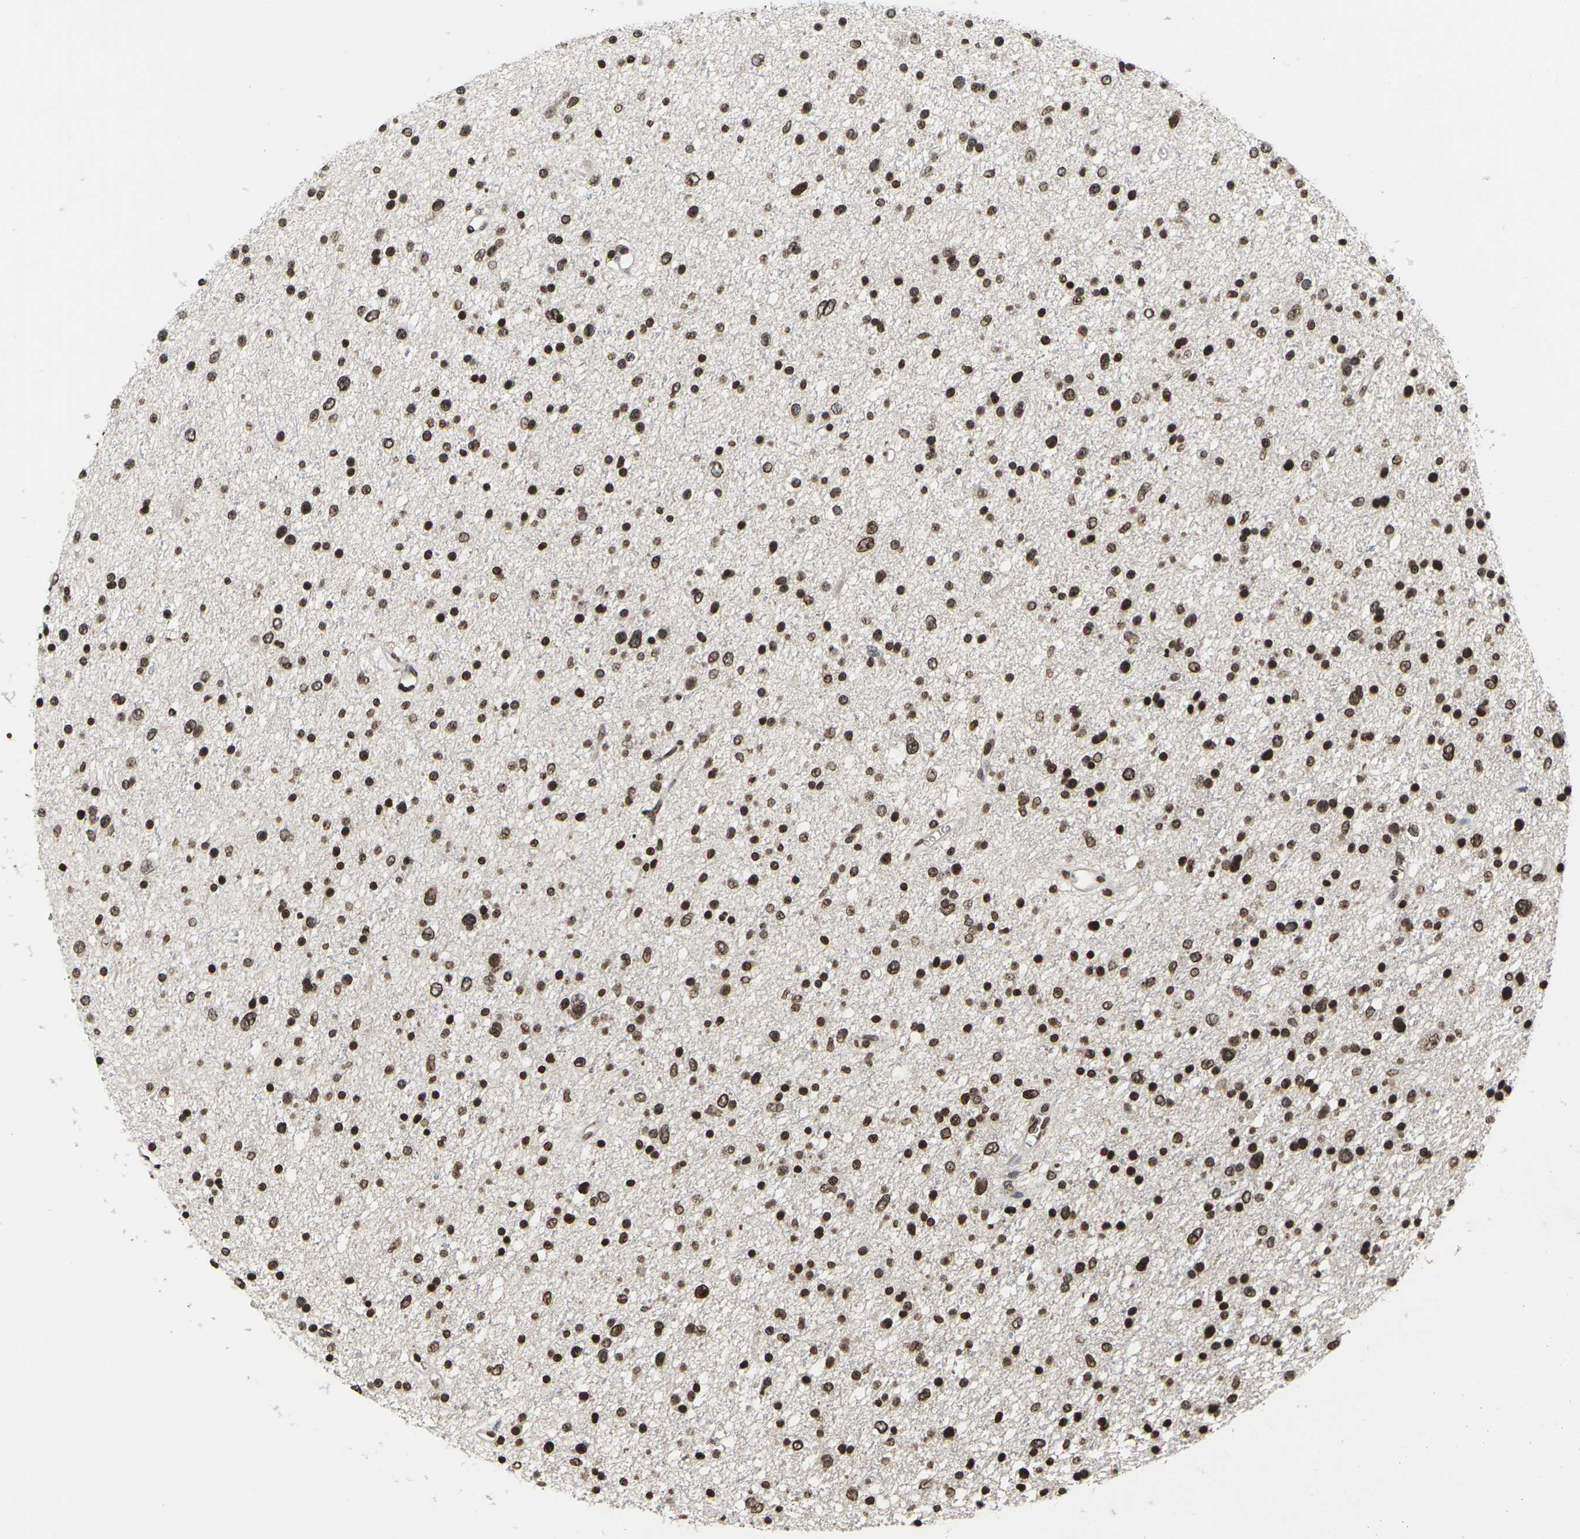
{"staining": {"intensity": "strong", "quantity": ">75%", "location": "nuclear"}, "tissue": "glioma", "cell_type": "Tumor cells", "image_type": "cancer", "snomed": [{"axis": "morphology", "description": "Glioma, malignant, Low grade"}, {"axis": "topography", "description": "Brain"}], "caption": "A micrograph of human glioma stained for a protein exhibits strong nuclear brown staining in tumor cells.", "gene": "ETV5", "patient": {"sex": "female", "age": 37}}